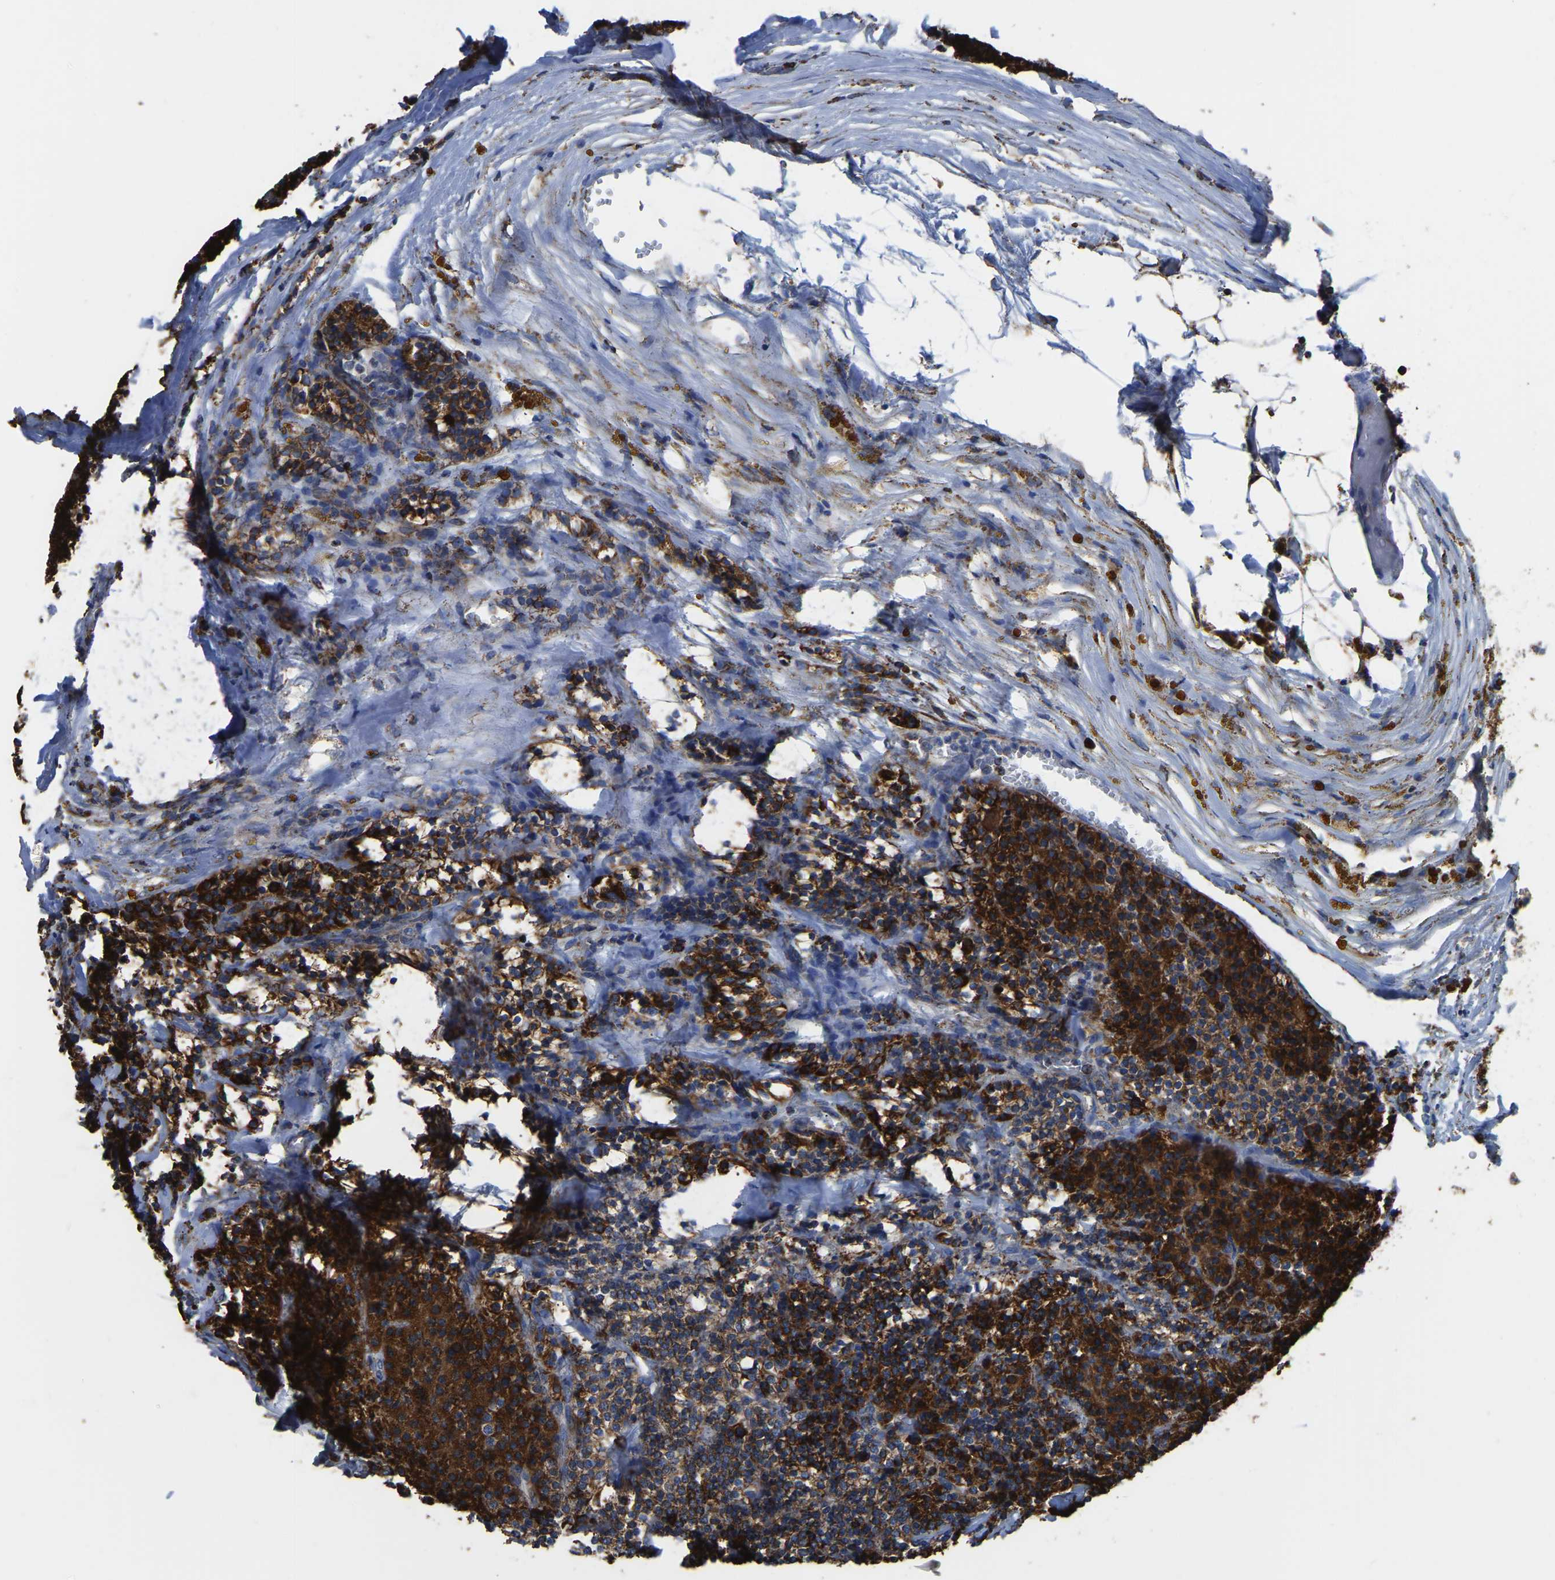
{"staining": {"intensity": "strong", "quantity": ">75%", "location": "cytoplasmic/membranous"}, "tissue": "parathyroid gland", "cell_type": "Glandular cells", "image_type": "normal", "snomed": [{"axis": "morphology", "description": "Normal tissue, NOS"}, {"axis": "morphology", "description": "Adenoma, NOS"}, {"axis": "topography", "description": "Parathyroid gland"}], "caption": "Benign parathyroid gland displays strong cytoplasmic/membranous expression in about >75% of glandular cells, visualized by immunohistochemistry. The staining was performed using DAB (3,3'-diaminobenzidine), with brown indicating positive protein expression. Nuclei are stained blue with hematoxylin.", "gene": "ETFA", "patient": {"sex": "male", "age": 75}}